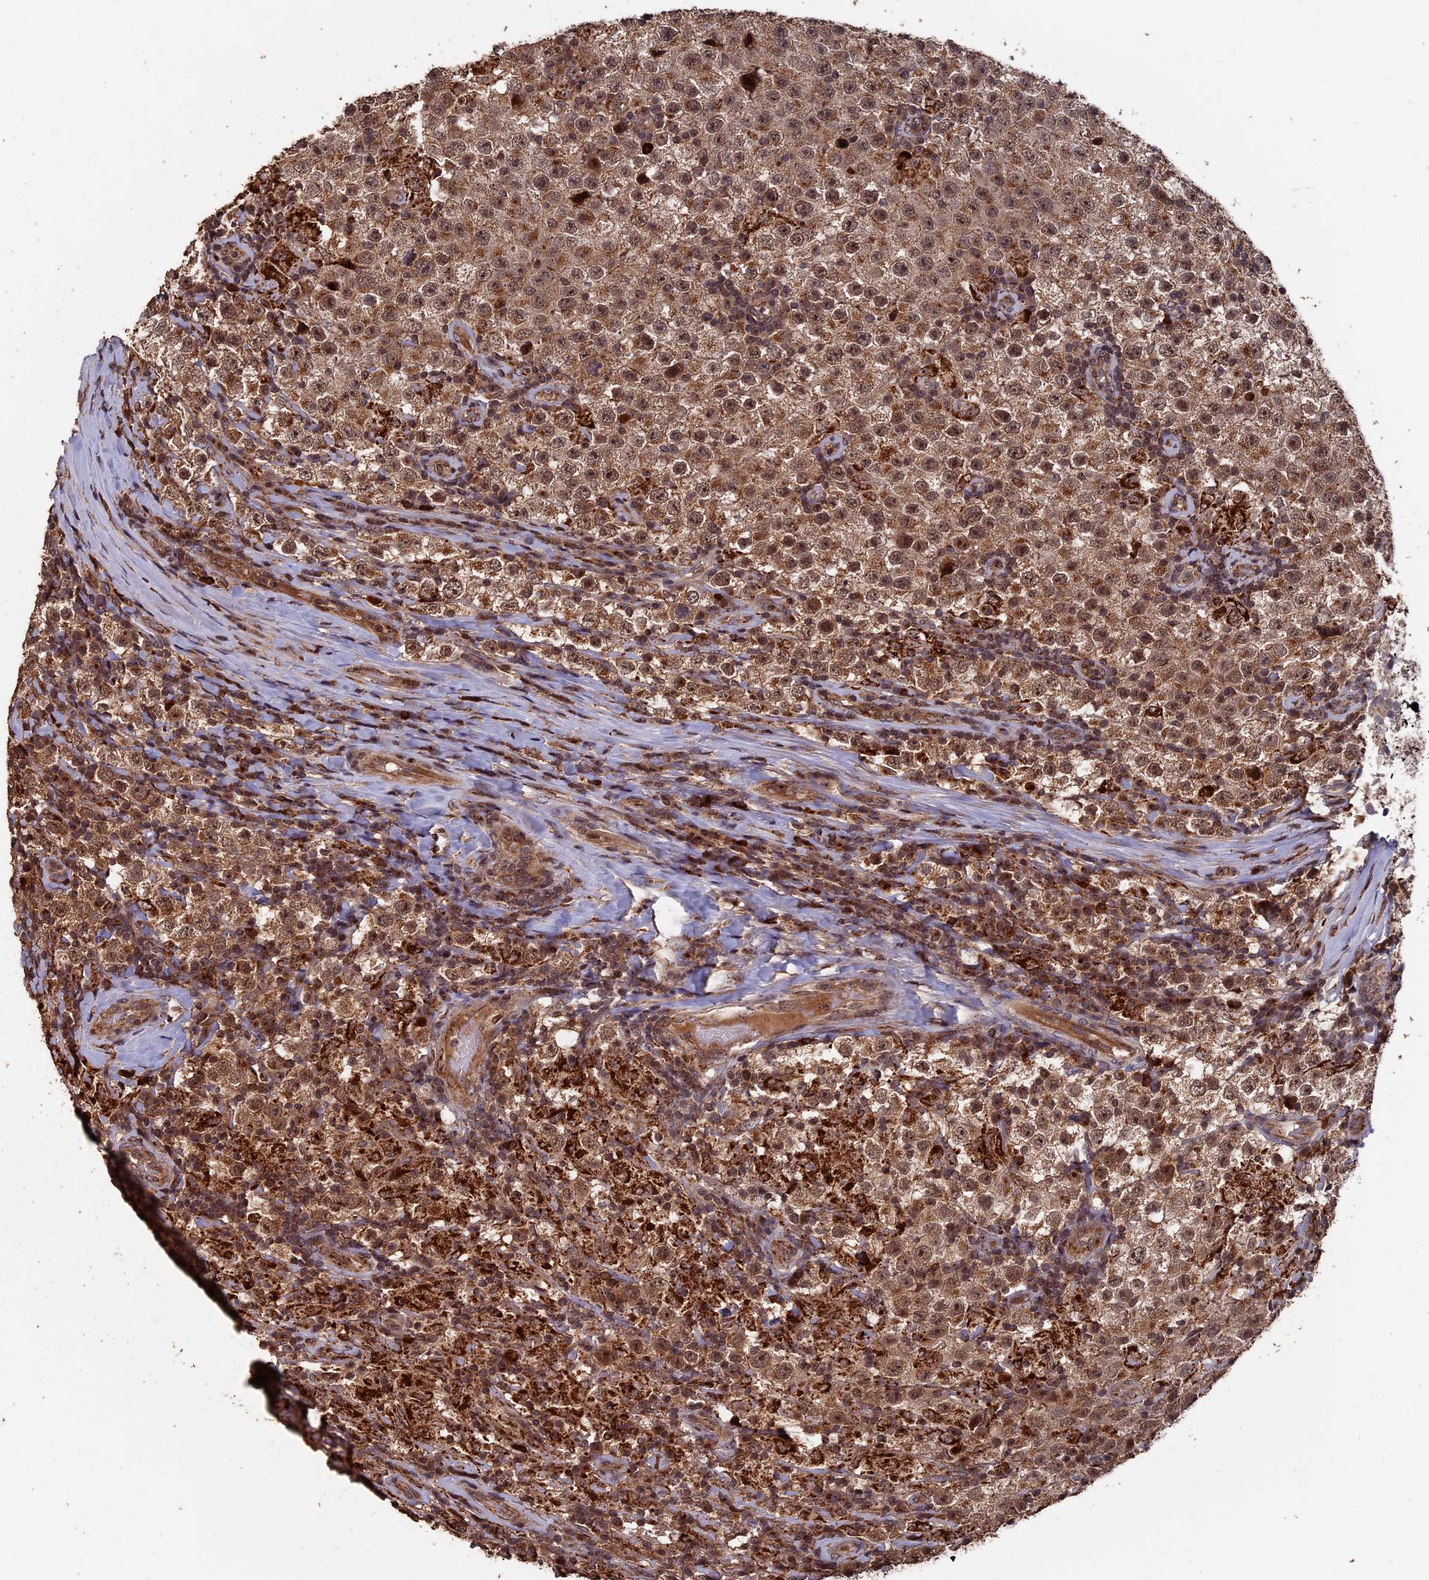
{"staining": {"intensity": "moderate", "quantity": ">75%", "location": "cytoplasmic/membranous,nuclear"}, "tissue": "testis cancer", "cell_type": "Tumor cells", "image_type": "cancer", "snomed": [{"axis": "morphology", "description": "Normal tissue, NOS"}, {"axis": "morphology", "description": "Urothelial carcinoma, High grade"}, {"axis": "morphology", "description": "Seminoma, NOS"}, {"axis": "morphology", "description": "Carcinoma, Embryonal, NOS"}, {"axis": "topography", "description": "Urinary bladder"}, {"axis": "topography", "description": "Testis"}], "caption": "IHC (DAB (3,3'-diaminobenzidine)) staining of testis cancer (urothelial carcinoma (high-grade)) exhibits moderate cytoplasmic/membranous and nuclear protein positivity in about >75% of tumor cells.", "gene": "RASGRF1", "patient": {"sex": "male", "age": 41}}